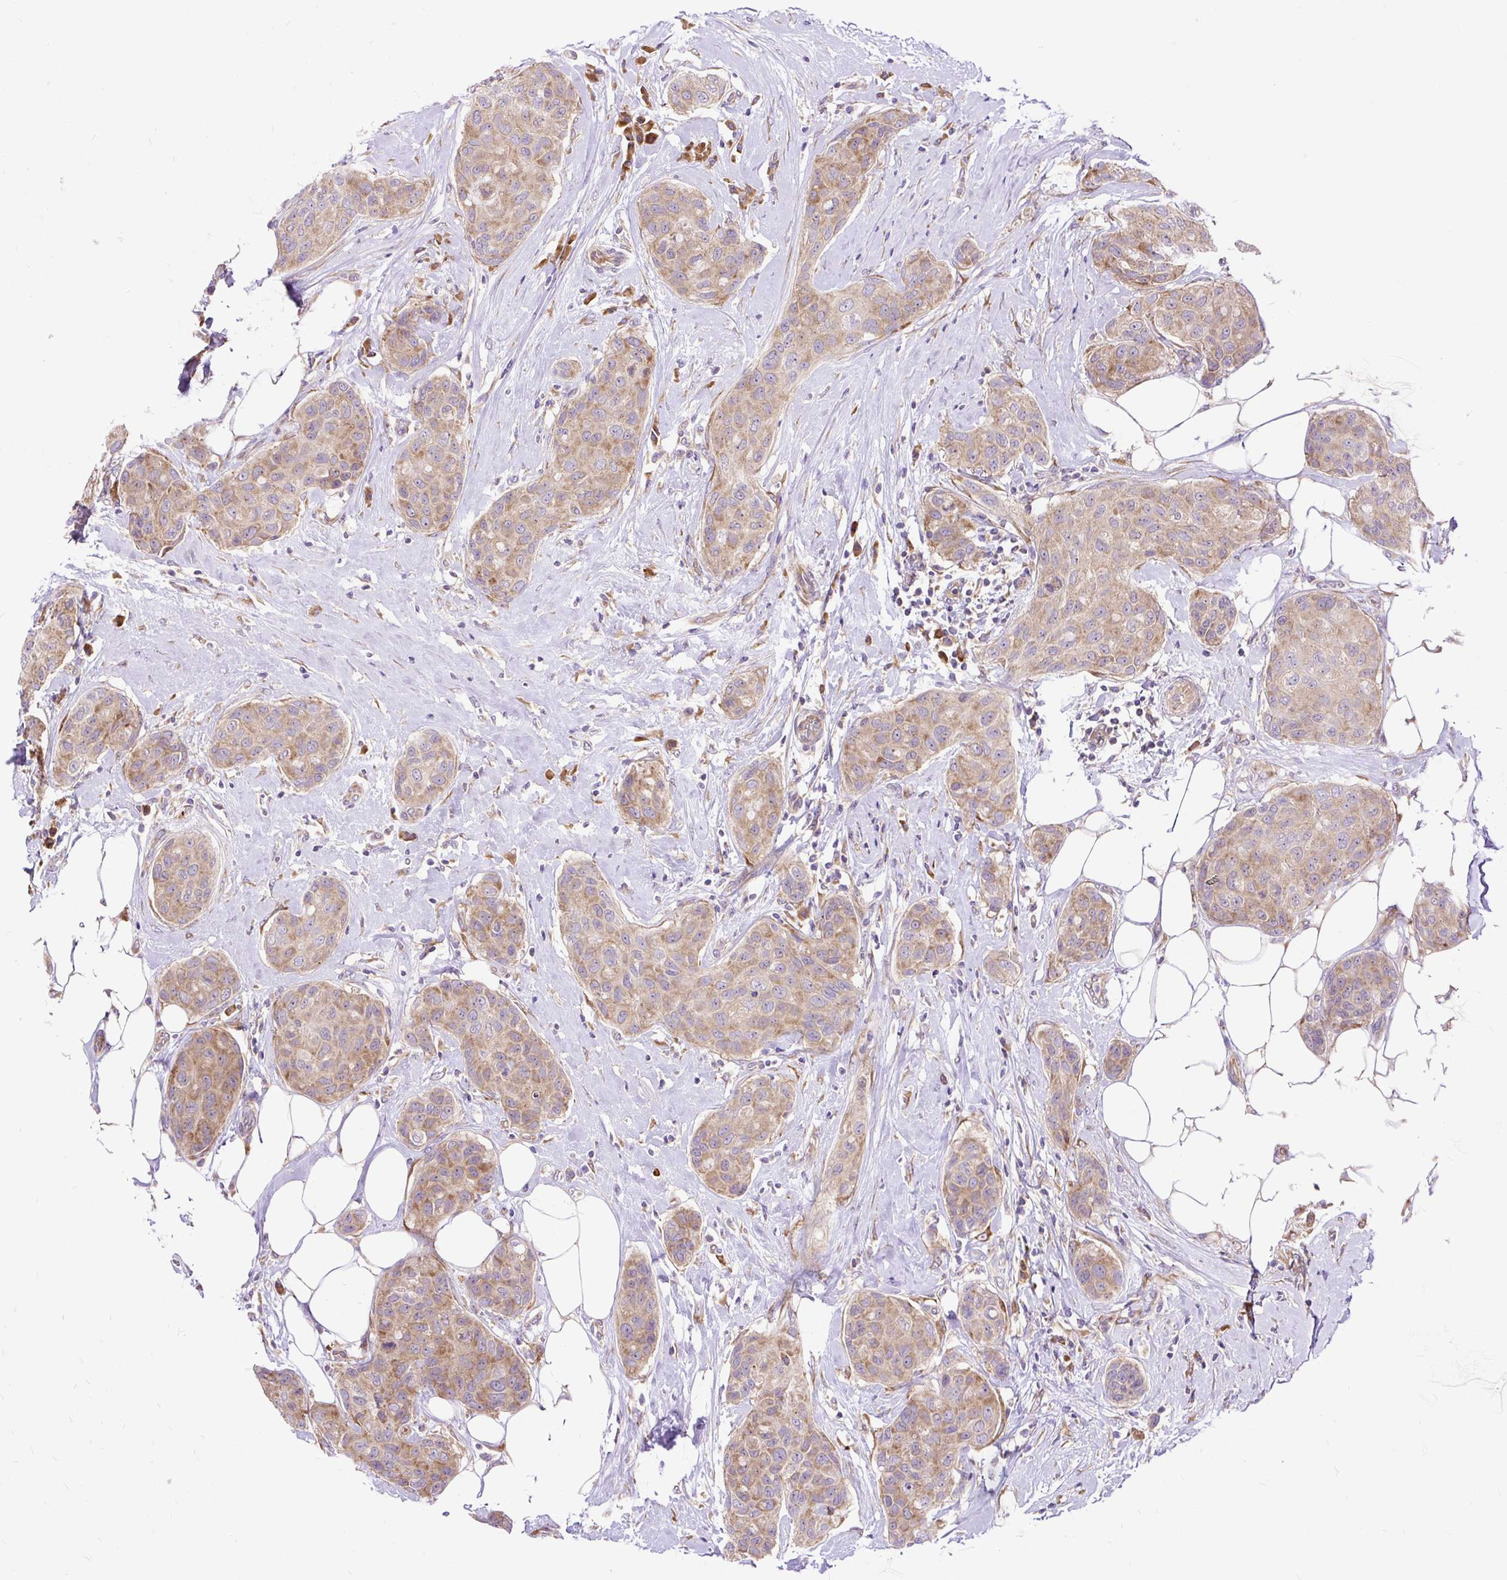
{"staining": {"intensity": "moderate", "quantity": "25%-75%", "location": "cytoplasmic/membranous"}, "tissue": "breast cancer", "cell_type": "Tumor cells", "image_type": "cancer", "snomed": [{"axis": "morphology", "description": "Duct carcinoma"}, {"axis": "topography", "description": "Breast"}, {"axis": "topography", "description": "Lymph node"}], "caption": "A micrograph showing moderate cytoplasmic/membranous staining in approximately 25%-75% of tumor cells in breast cancer, as visualized by brown immunohistochemical staining.", "gene": "RPS5", "patient": {"sex": "female", "age": 80}}